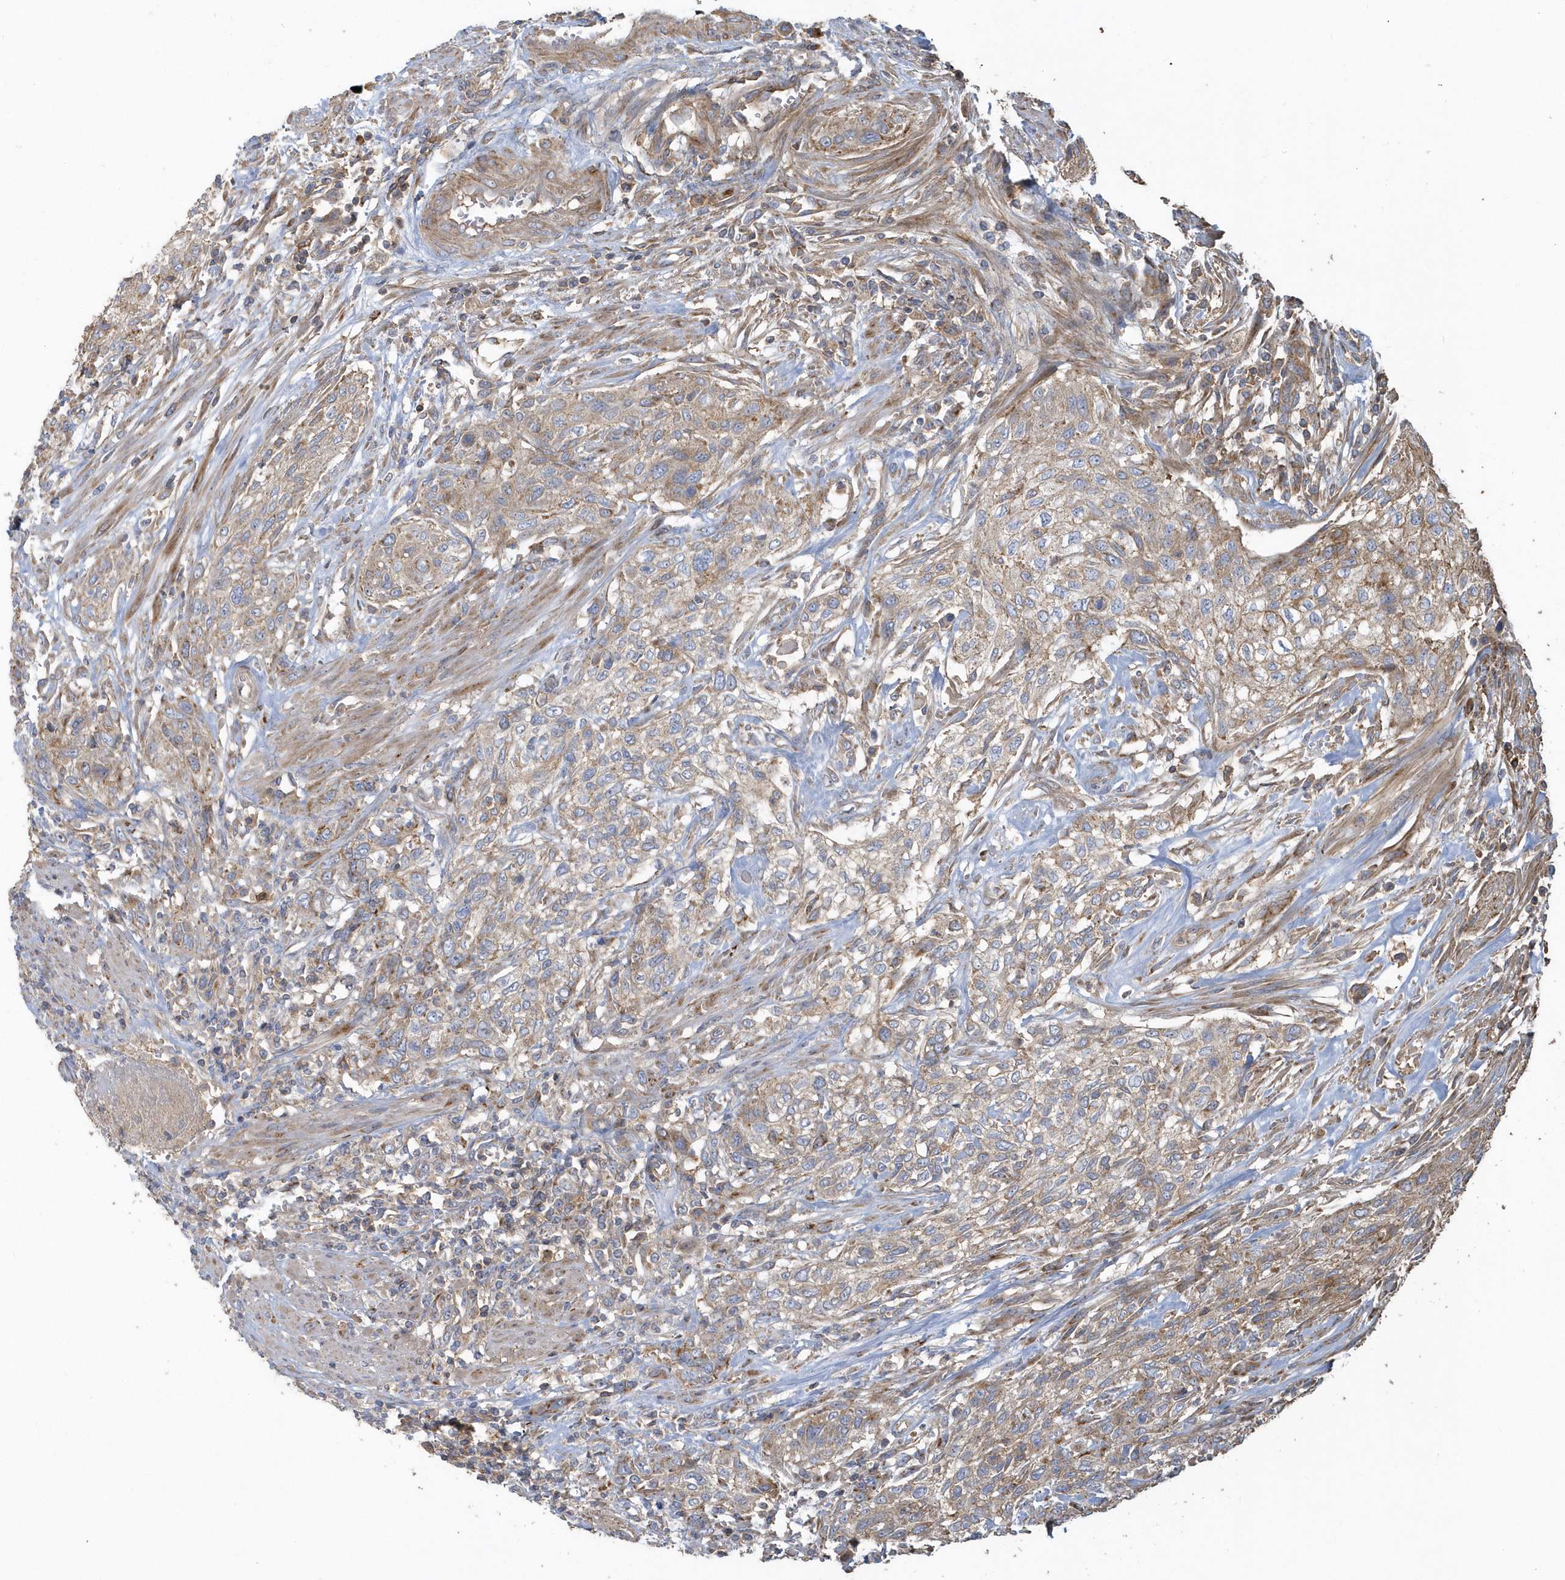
{"staining": {"intensity": "weak", "quantity": "<25%", "location": "cytoplasmic/membranous"}, "tissue": "urothelial cancer", "cell_type": "Tumor cells", "image_type": "cancer", "snomed": [{"axis": "morphology", "description": "Urothelial carcinoma, High grade"}, {"axis": "topography", "description": "Urinary bladder"}], "caption": "Immunohistochemistry photomicrograph of neoplastic tissue: urothelial cancer stained with DAB reveals no significant protein positivity in tumor cells.", "gene": "TRAIP", "patient": {"sex": "male", "age": 35}}